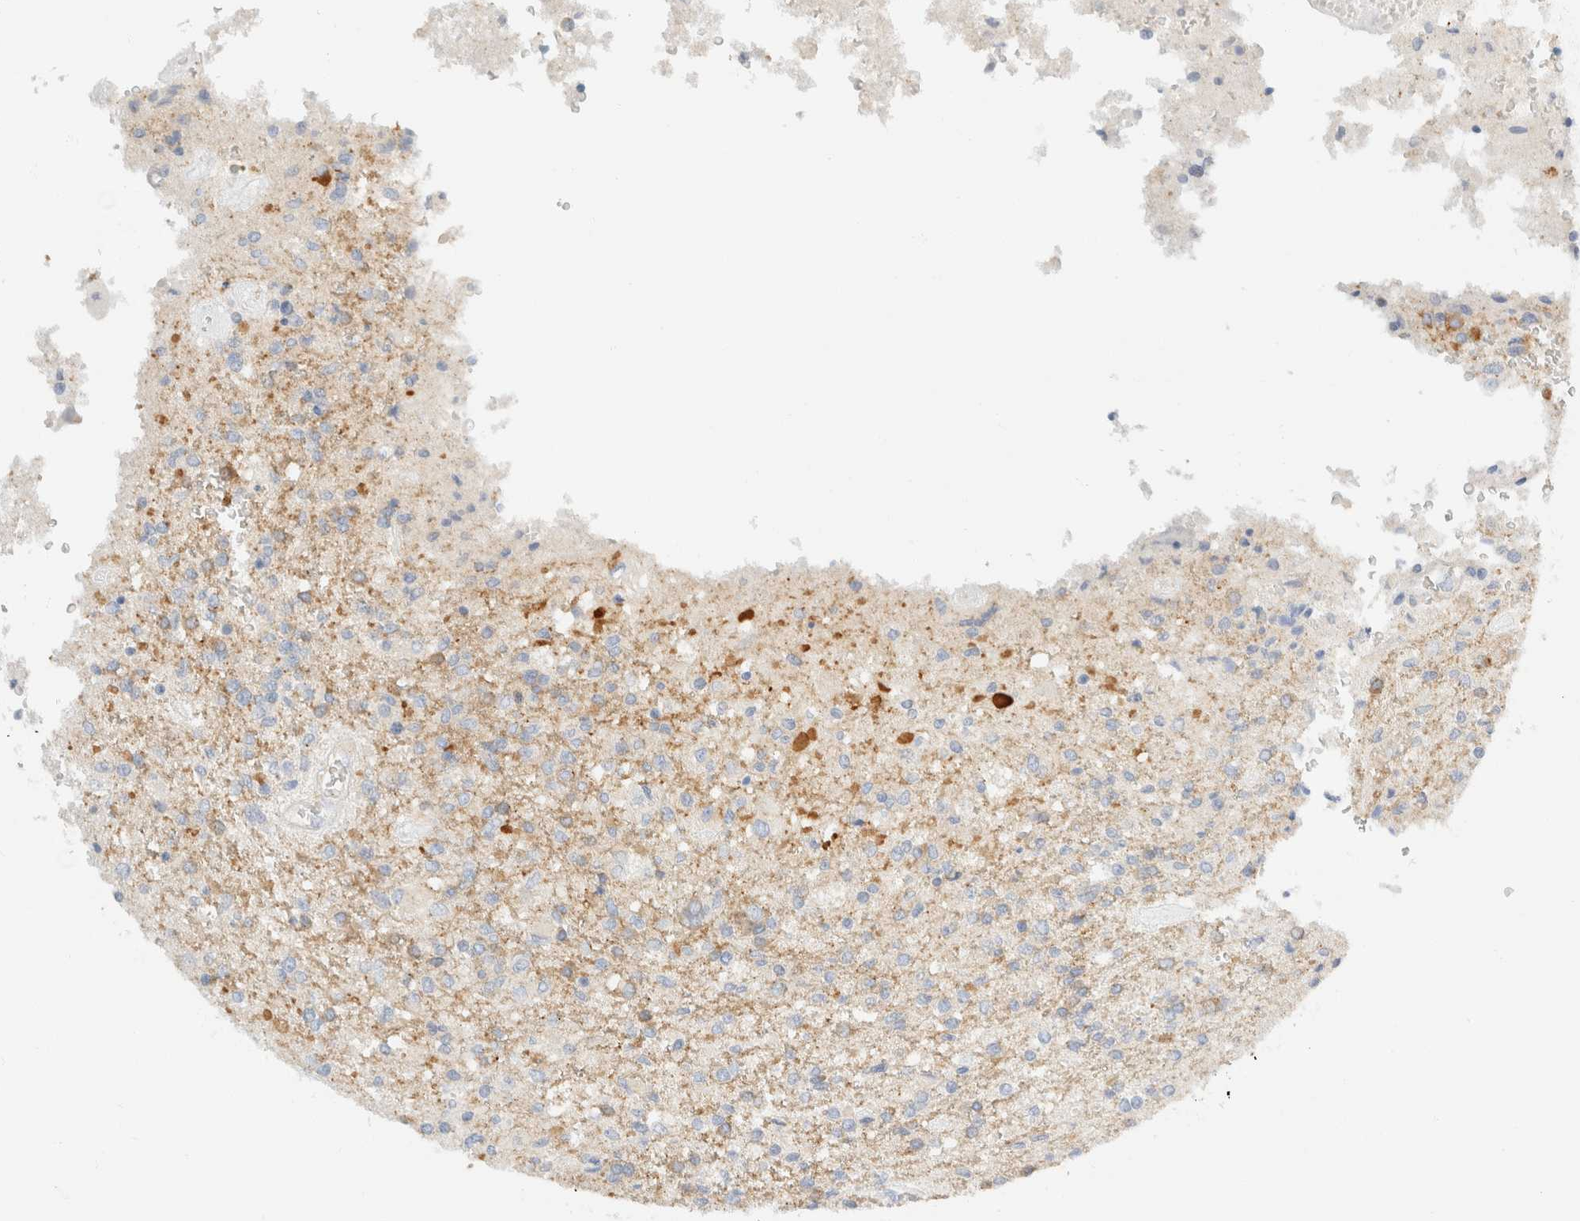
{"staining": {"intensity": "negative", "quantity": "none", "location": "none"}, "tissue": "glioma", "cell_type": "Tumor cells", "image_type": "cancer", "snomed": [{"axis": "morphology", "description": "Normal tissue, NOS"}, {"axis": "morphology", "description": "Glioma, malignant, High grade"}, {"axis": "topography", "description": "Cerebral cortex"}], "caption": "Image shows no significant protein positivity in tumor cells of glioma.", "gene": "SH3GLB2", "patient": {"sex": "male", "age": 77}}